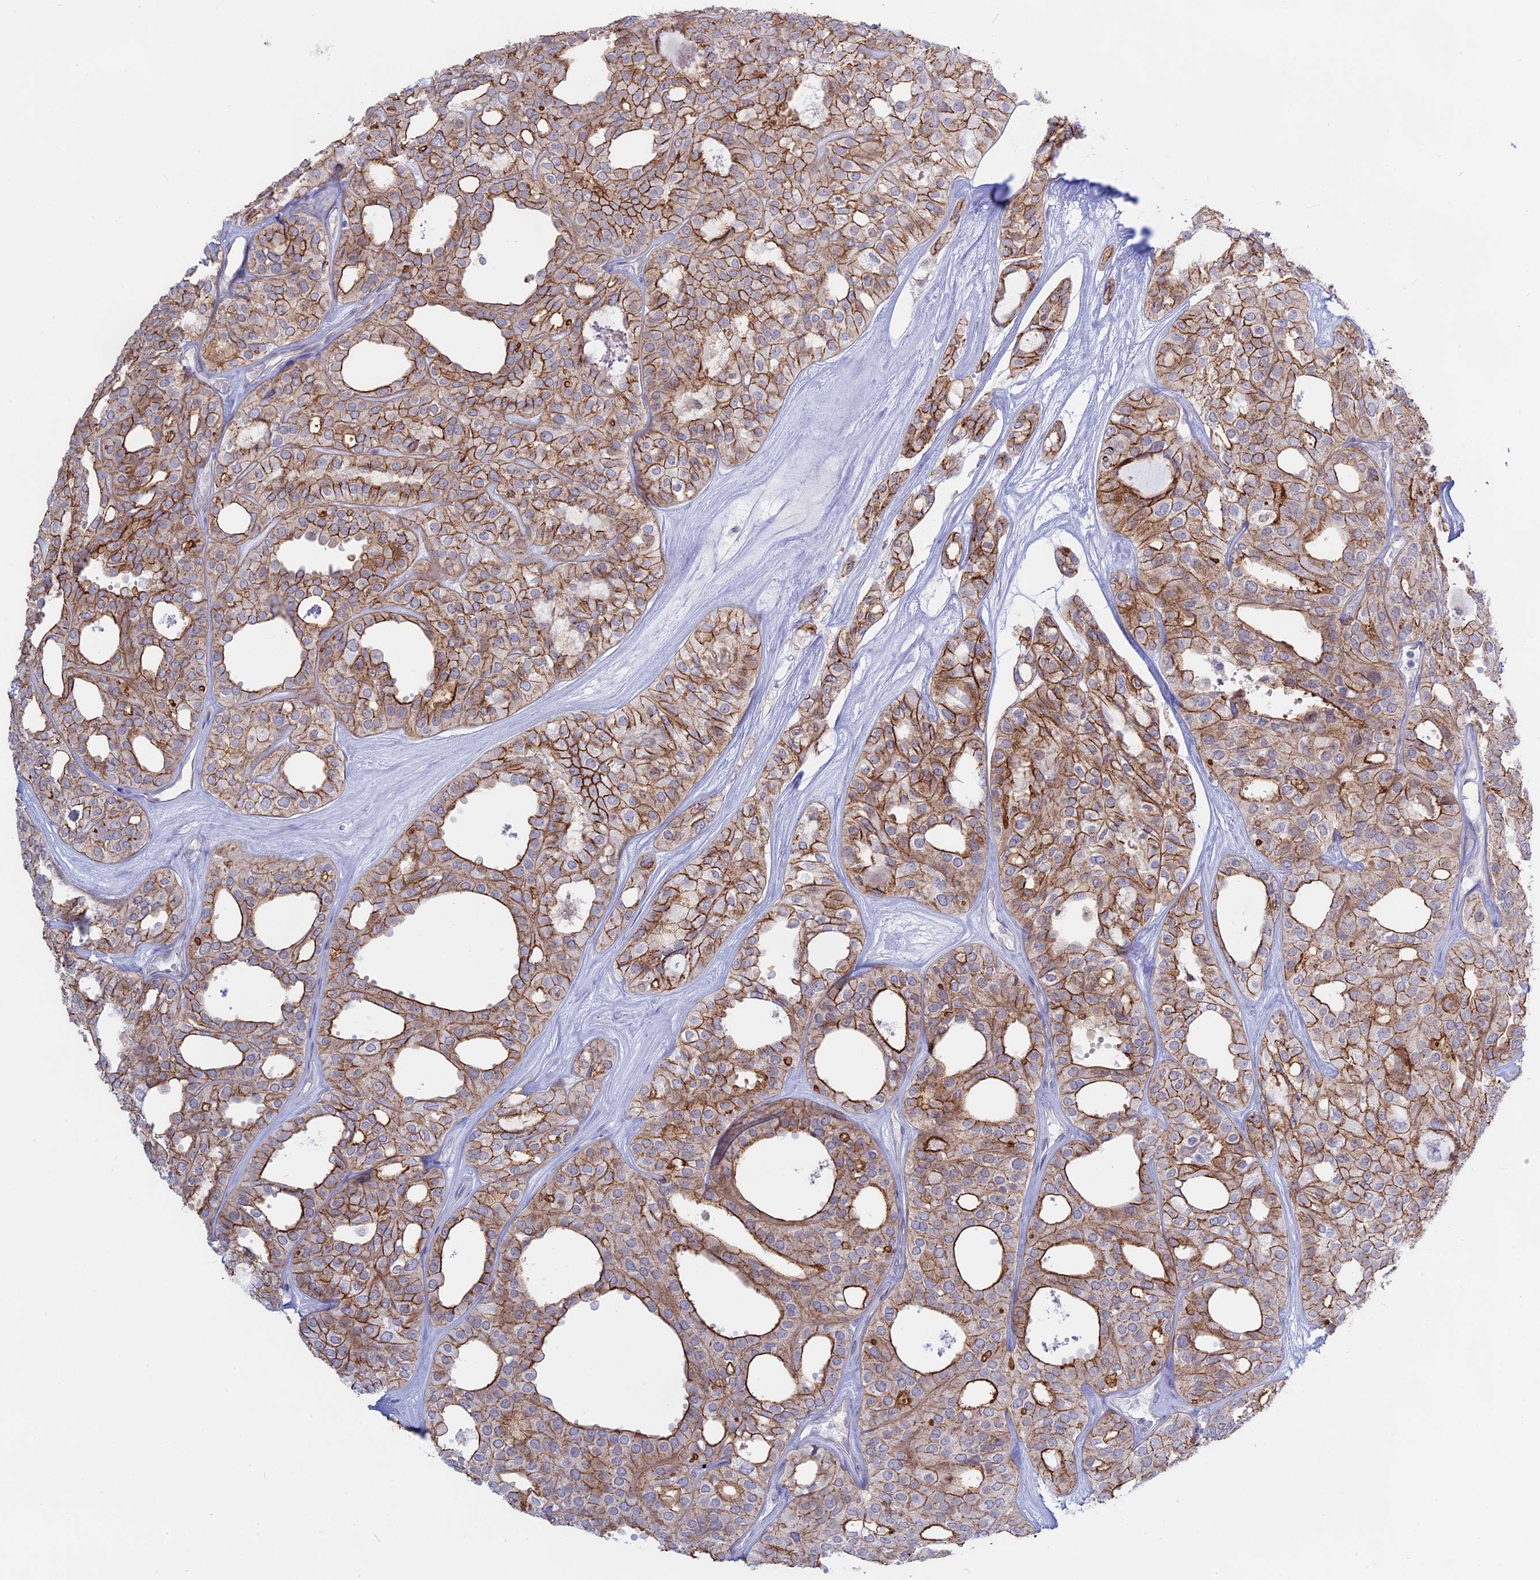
{"staining": {"intensity": "moderate", "quantity": ">75%", "location": "cytoplasmic/membranous"}, "tissue": "thyroid cancer", "cell_type": "Tumor cells", "image_type": "cancer", "snomed": [{"axis": "morphology", "description": "Follicular adenoma carcinoma, NOS"}, {"axis": "topography", "description": "Thyroid gland"}], "caption": "Moderate cytoplasmic/membranous expression is present in about >75% of tumor cells in thyroid cancer.", "gene": "MYO5B", "patient": {"sex": "male", "age": 75}}